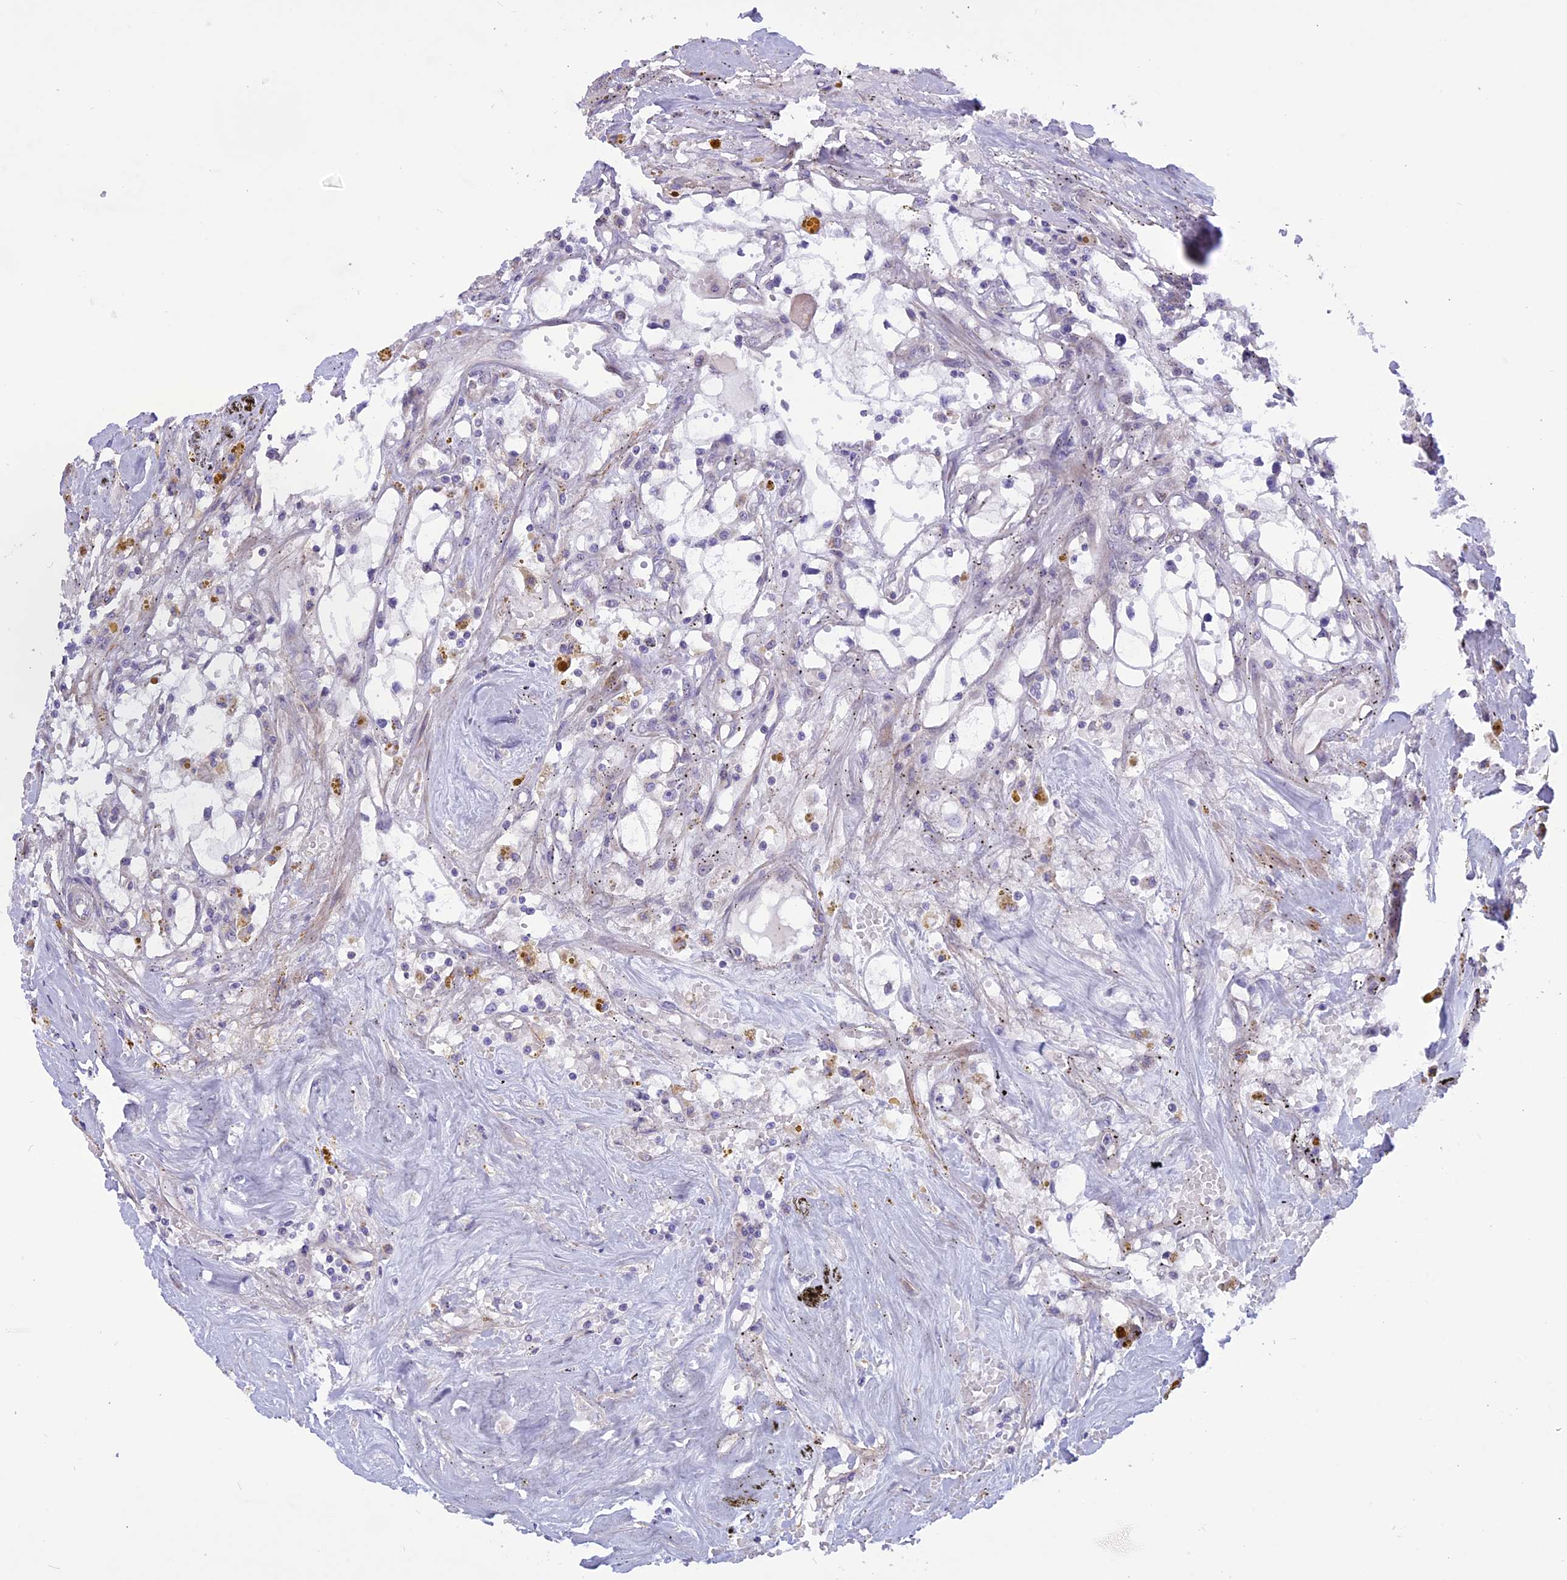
{"staining": {"intensity": "negative", "quantity": "none", "location": "none"}, "tissue": "renal cancer", "cell_type": "Tumor cells", "image_type": "cancer", "snomed": [{"axis": "morphology", "description": "Adenocarcinoma, NOS"}, {"axis": "topography", "description": "Kidney"}], "caption": "This is a histopathology image of IHC staining of adenocarcinoma (renal), which shows no positivity in tumor cells. (Stains: DAB immunohistochemistry (IHC) with hematoxylin counter stain, Microscopy: brightfield microscopy at high magnification).", "gene": "SPHKAP", "patient": {"sex": "male", "age": 56}}